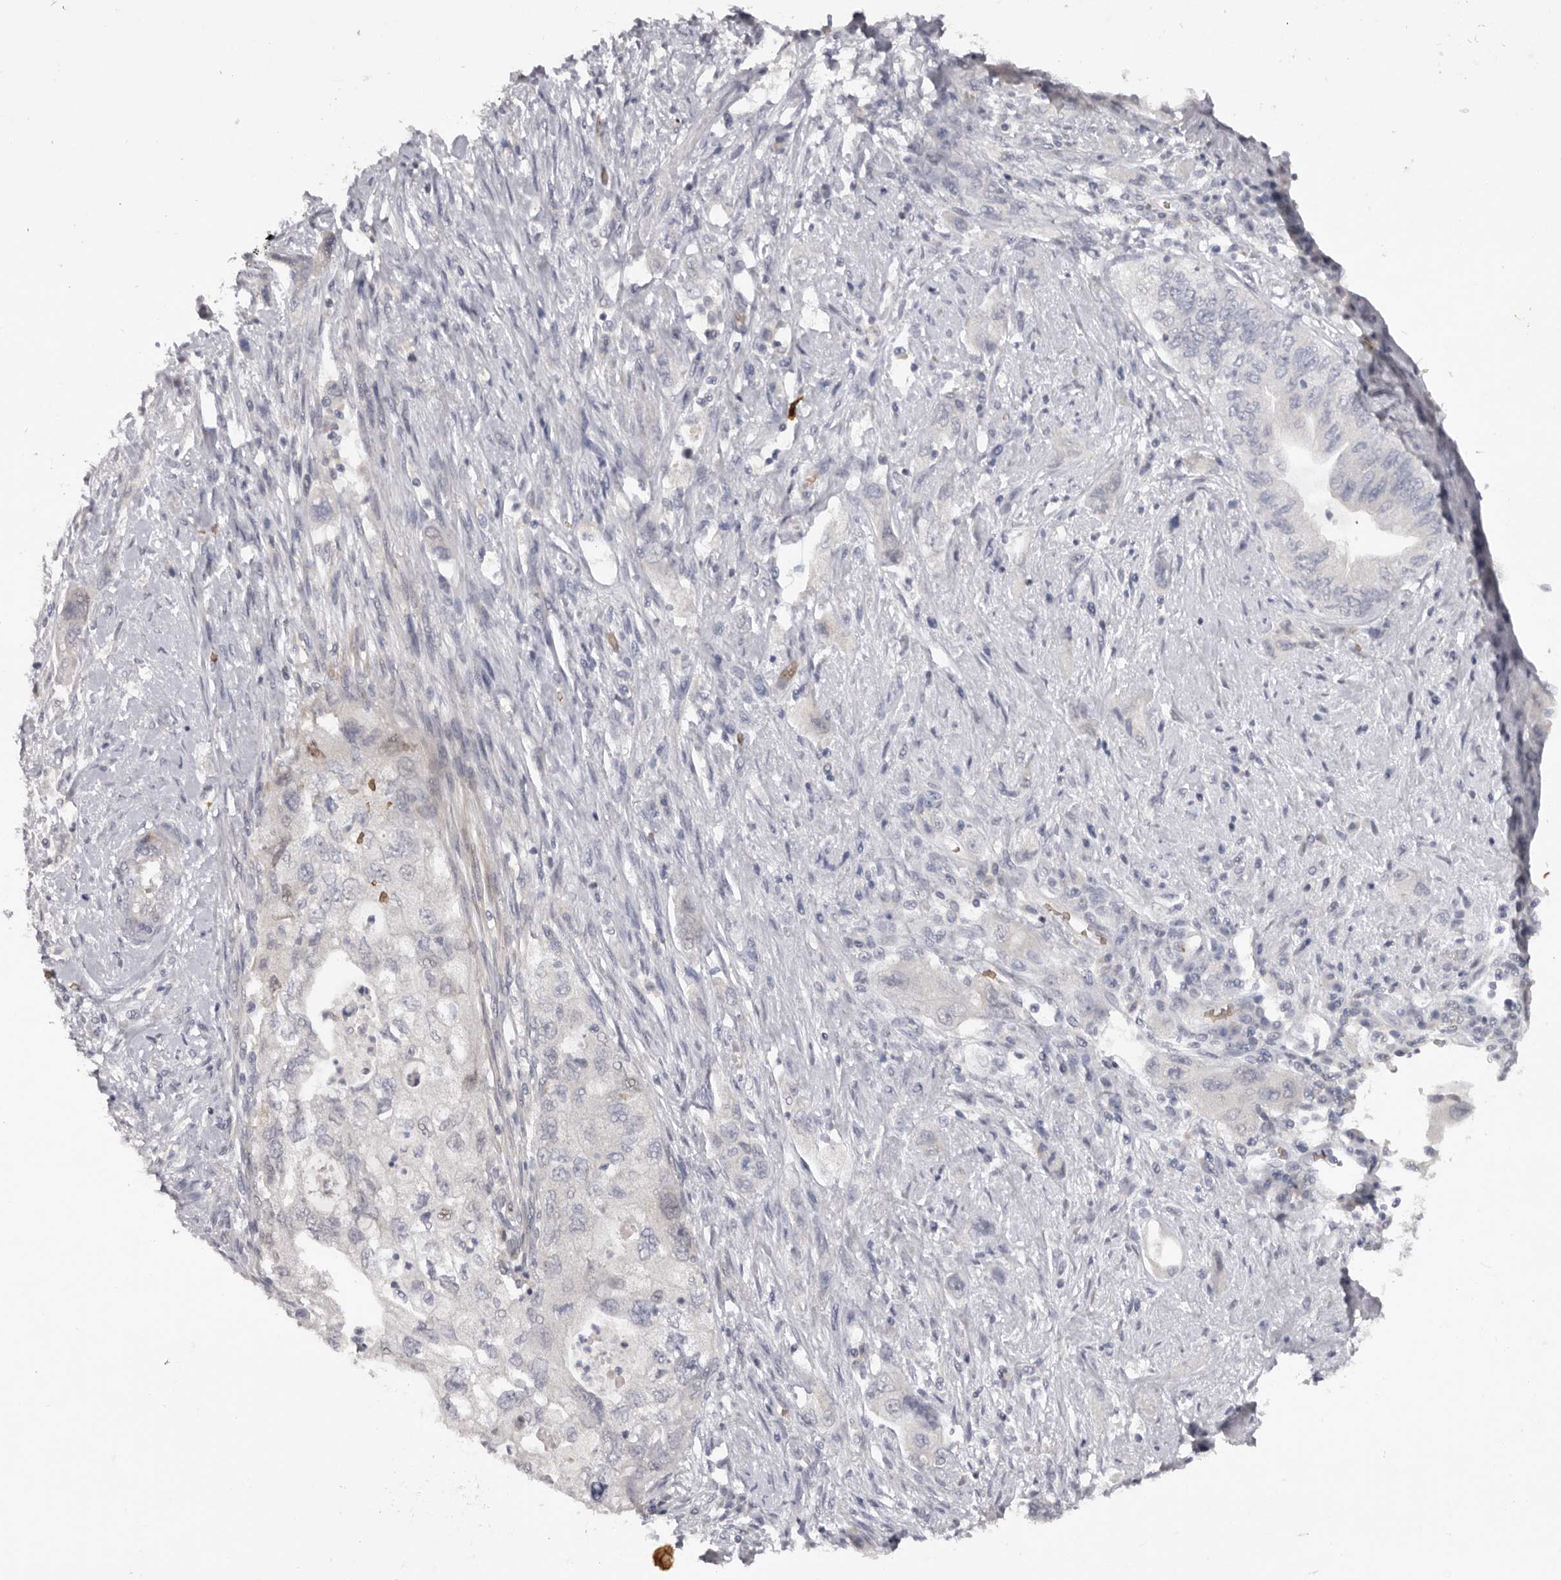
{"staining": {"intensity": "negative", "quantity": "none", "location": "none"}, "tissue": "pancreatic cancer", "cell_type": "Tumor cells", "image_type": "cancer", "snomed": [{"axis": "morphology", "description": "Adenocarcinoma, NOS"}, {"axis": "topography", "description": "Pancreas"}], "caption": "Image shows no significant protein staining in tumor cells of pancreatic cancer (adenocarcinoma).", "gene": "TNR", "patient": {"sex": "female", "age": 73}}